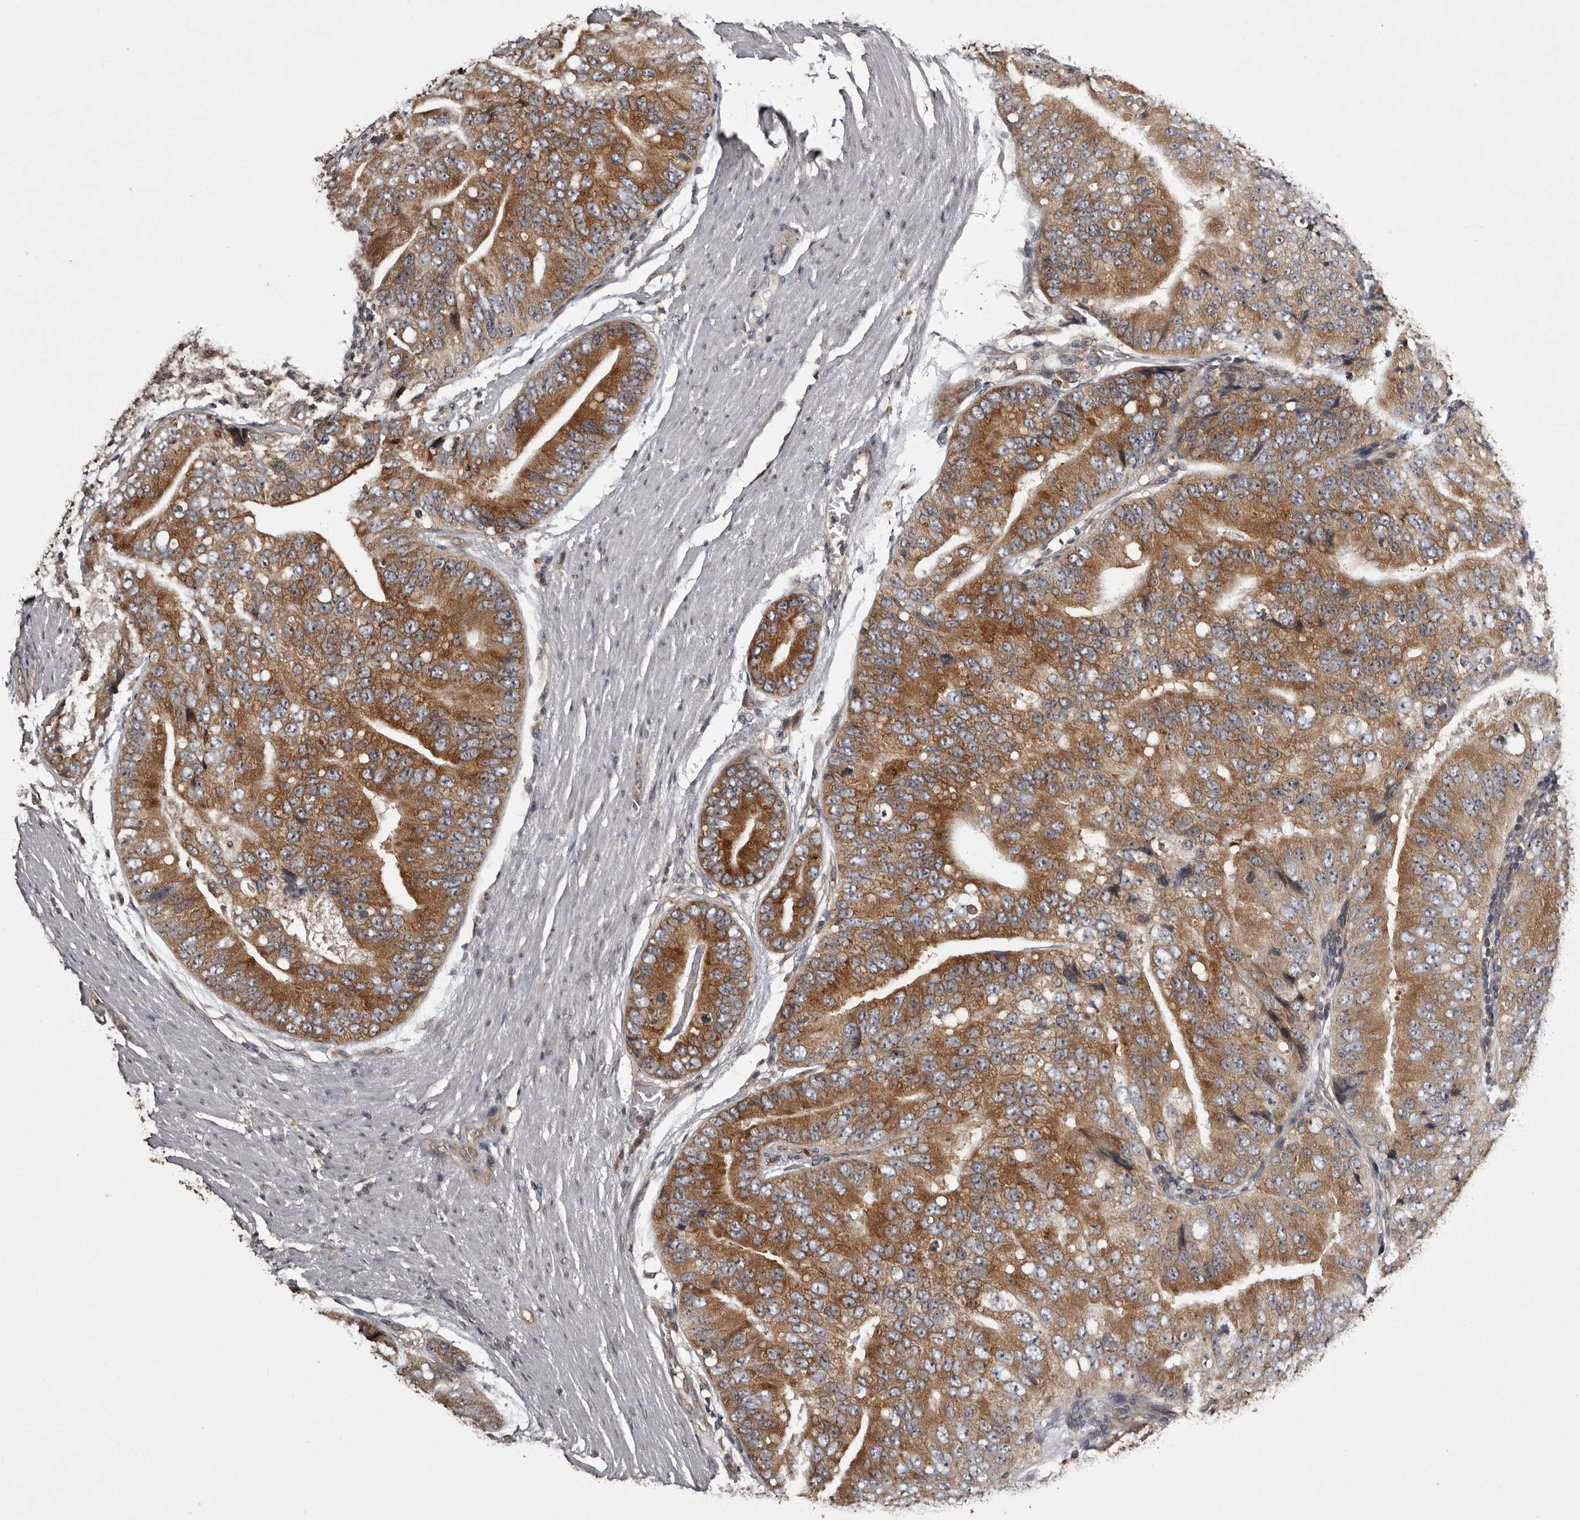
{"staining": {"intensity": "strong", "quantity": ">75%", "location": "cytoplasmic/membranous"}, "tissue": "prostate cancer", "cell_type": "Tumor cells", "image_type": "cancer", "snomed": [{"axis": "morphology", "description": "Adenocarcinoma, High grade"}, {"axis": "topography", "description": "Prostate"}], "caption": "This histopathology image displays IHC staining of human prostate cancer, with high strong cytoplasmic/membranous expression in about >75% of tumor cells.", "gene": "DARS1", "patient": {"sex": "male", "age": 70}}